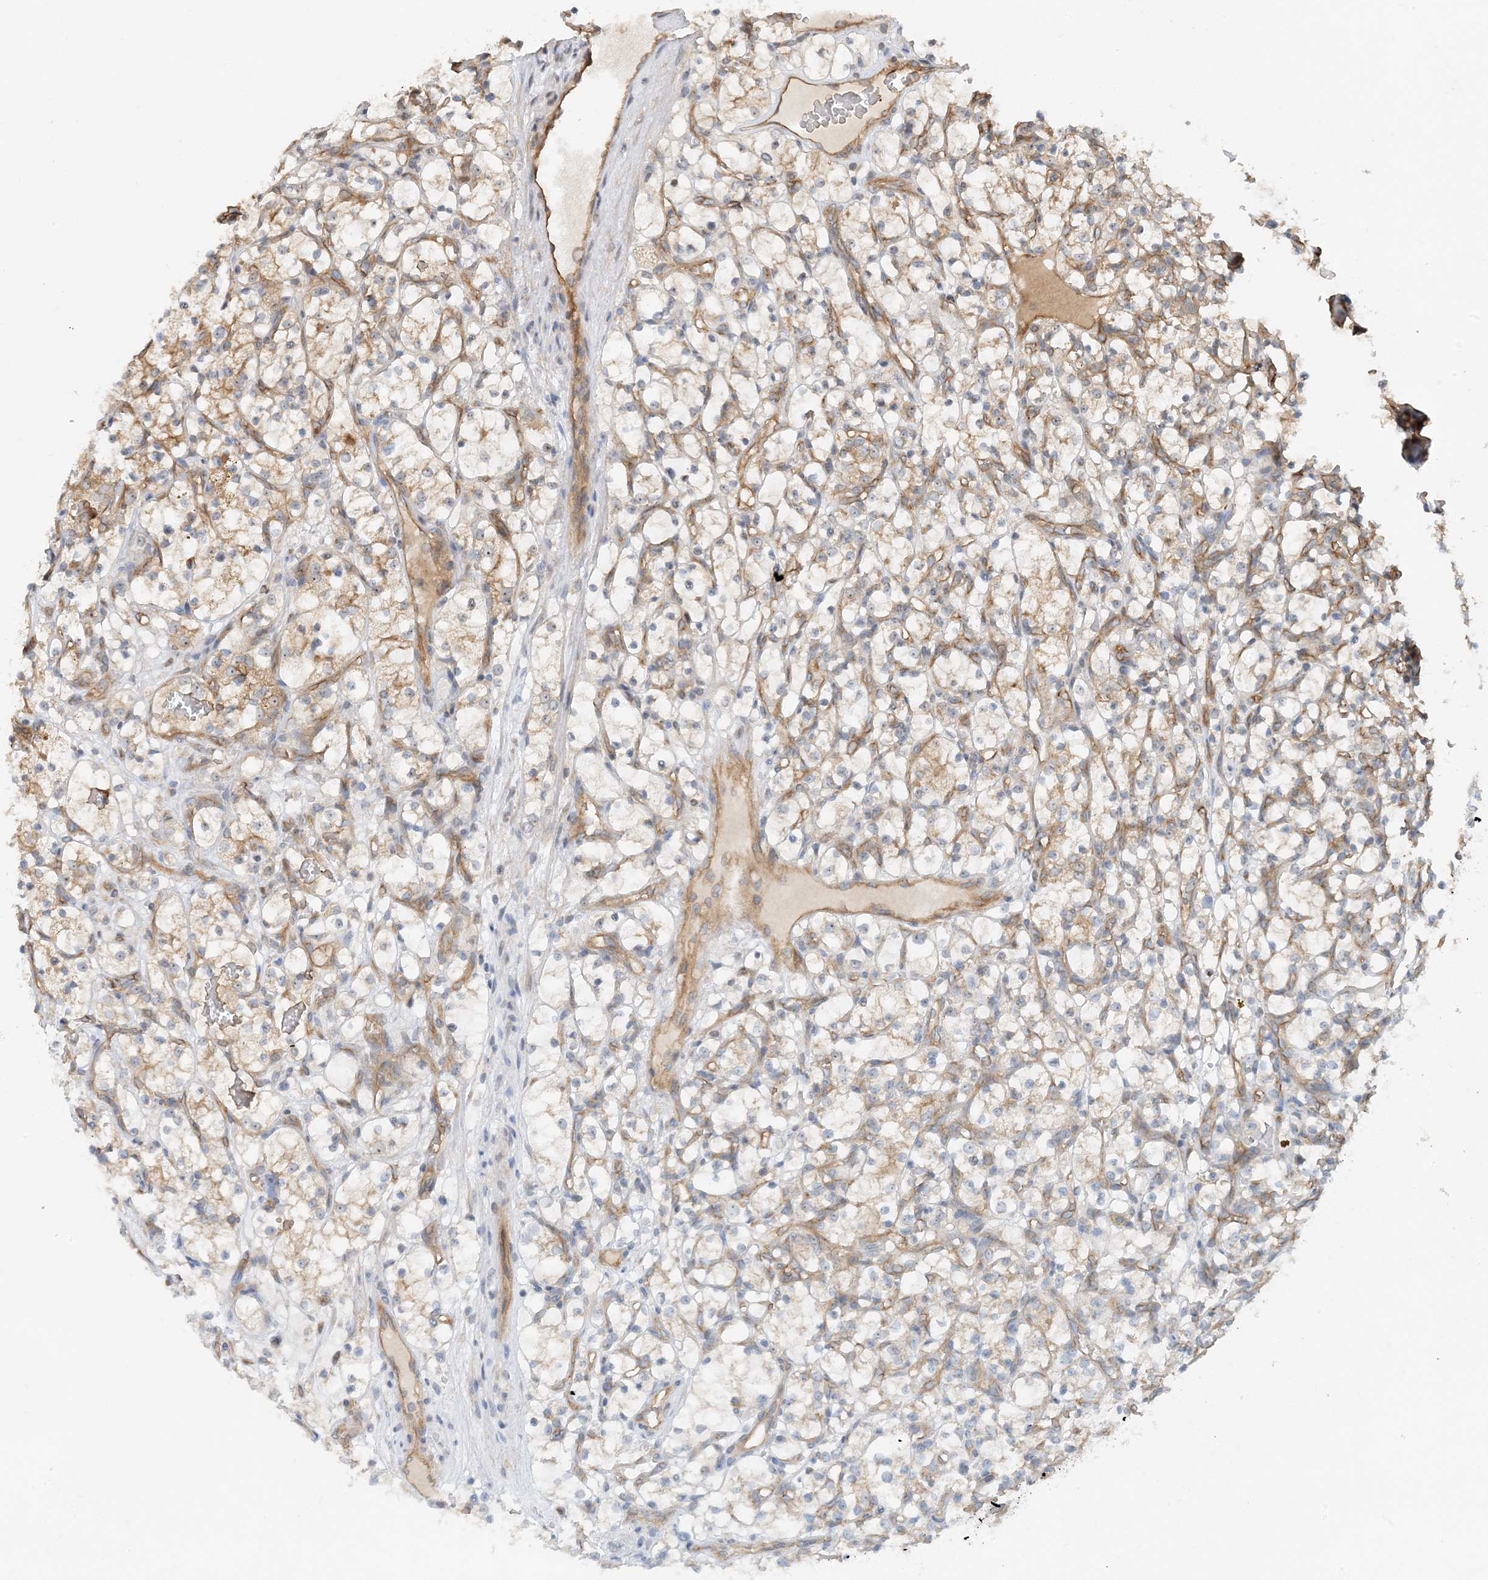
{"staining": {"intensity": "moderate", "quantity": "<25%", "location": "cytoplasmic/membranous"}, "tissue": "renal cancer", "cell_type": "Tumor cells", "image_type": "cancer", "snomed": [{"axis": "morphology", "description": "Adenocarcinoma, NOS"}, {"axis": "topography", "description": "Kidney"}], "caption": "About <25% of tumor cells in human renal cancer display moderate cytoplasmic/membranous protein staining as visualized by brown immunohistochemical staining.", "gene": "MYL5", "patient": {"sex": "female", "age": 69}}